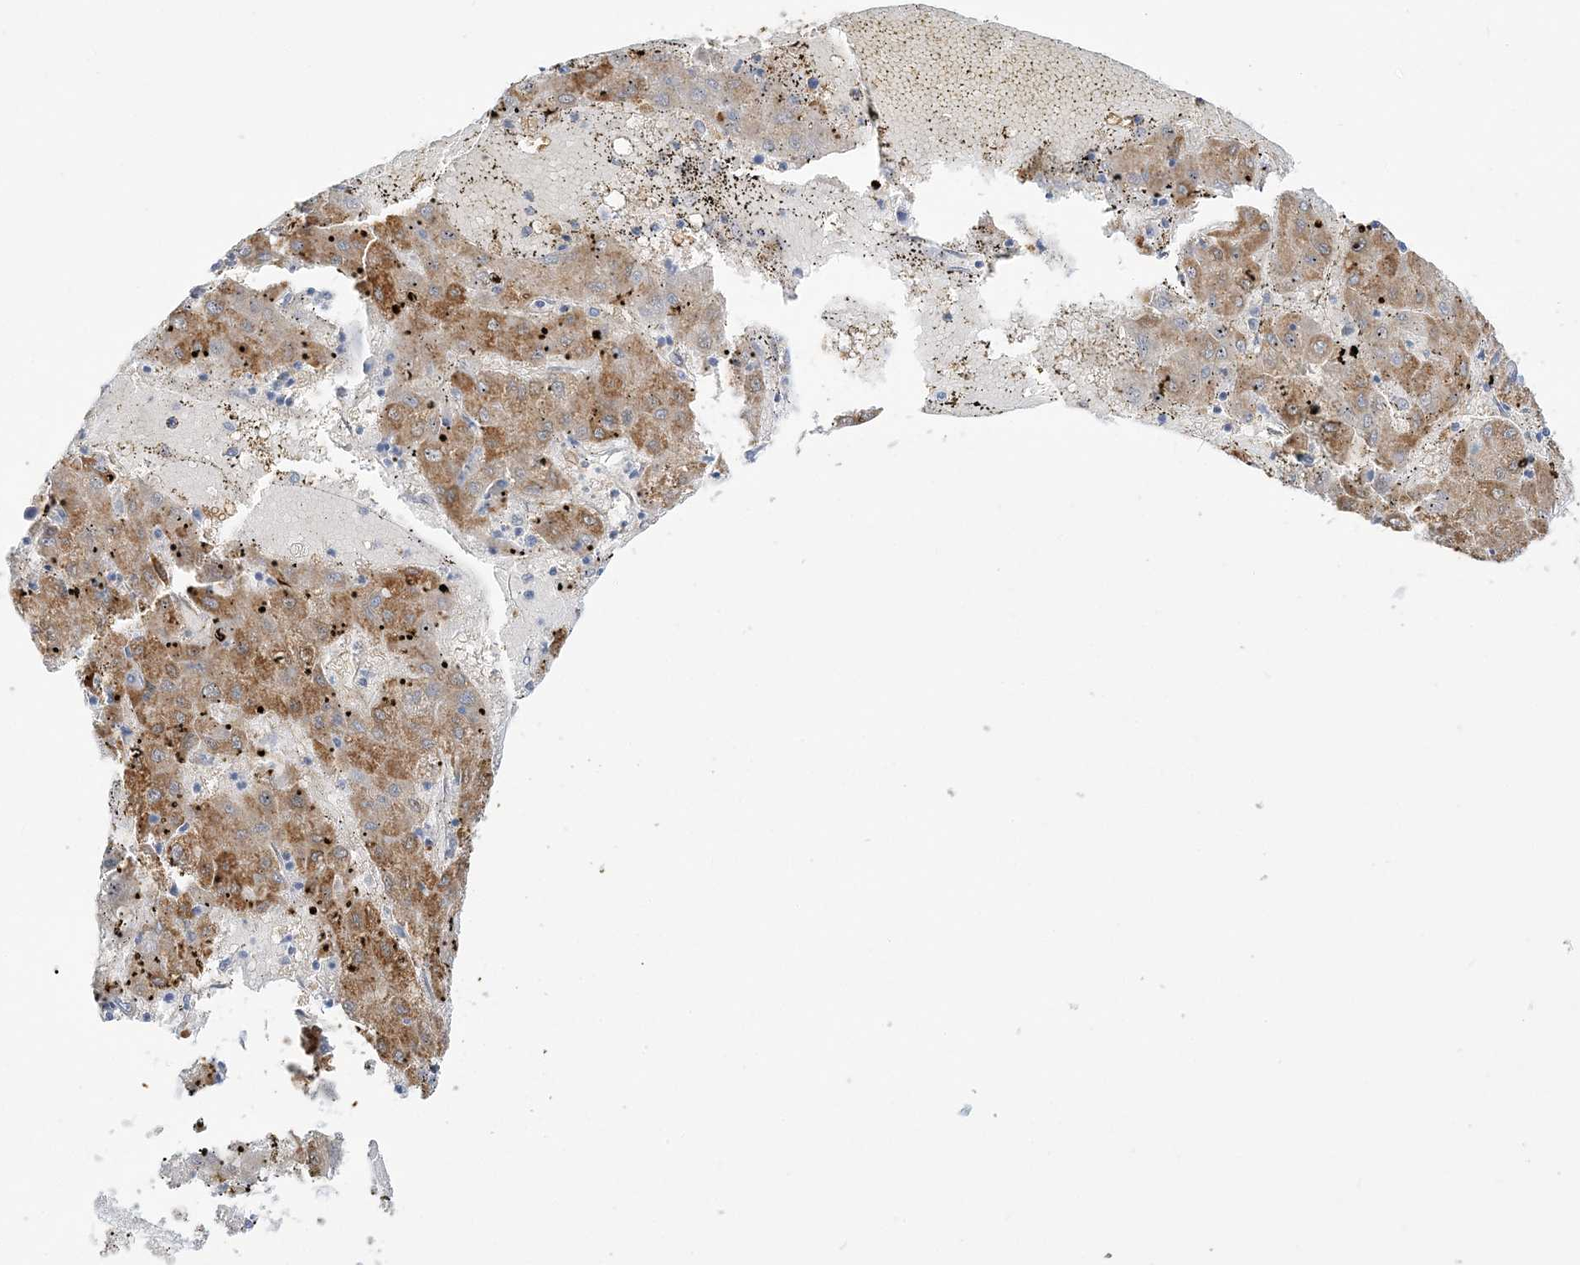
{"staining": {"intensity": "moderate", "quantity": ">75%", "location": "cytoplasmic/membranous"}, "tissue": "liver cancer", "cell_type": "Tumor cells", "image_type": "cancer", "snomed": [{"axis": "morphology", "description": "Carcinoma, Hepatocellular, NOS"}, {"axis": "topography", "description": "Liver"}], "caption": "A photomicrograph of liver cancer stained for a protein shows moderate cytoplasmic/membranous brown staining in tumor cells.", "gene": "INPP1", "patient": {"sex": "male", "age": 72}}